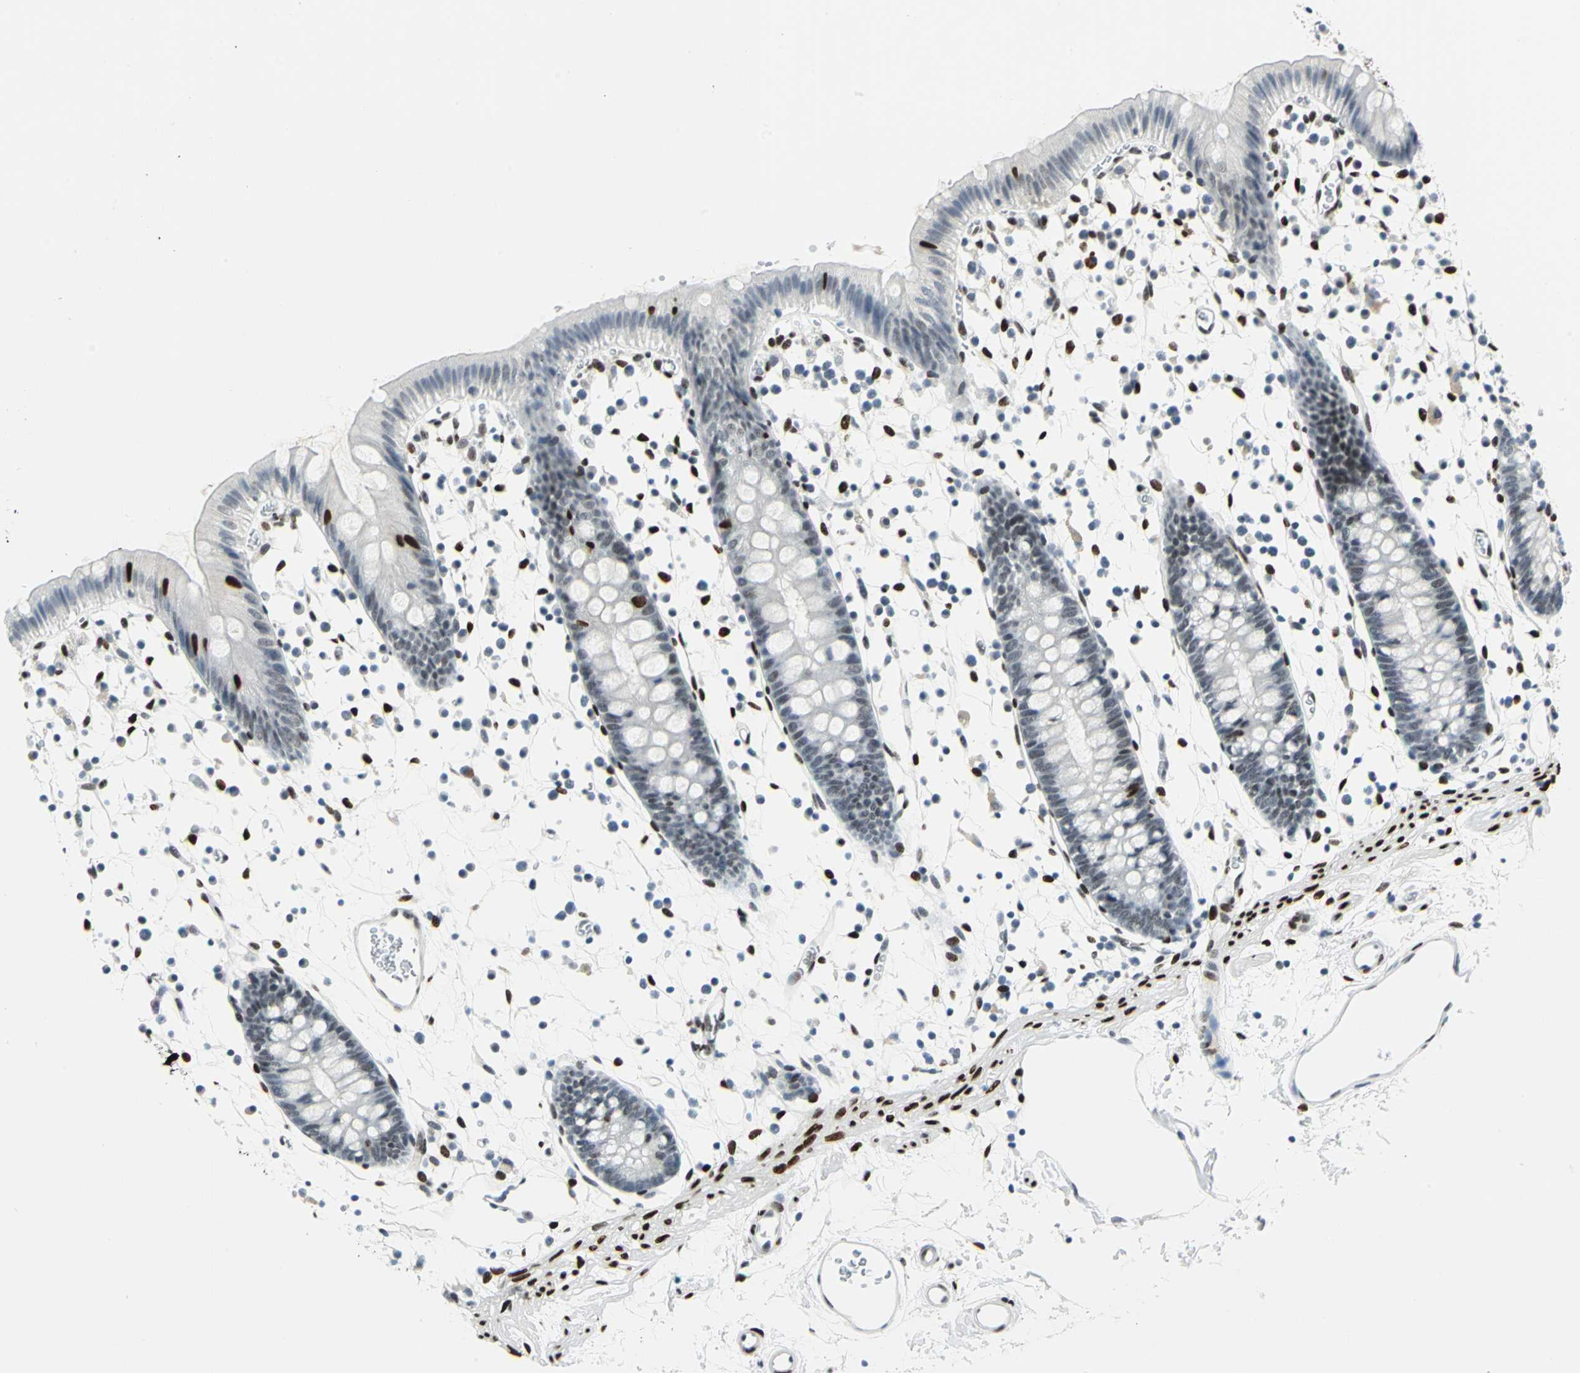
{"staining": {"intensity": "moderate", "quantity": ">75%", "location": "nuclear"}, "tissue": "colon", "cell_type": "Endothelial cells", "image_type": "normal", "snomed": [{"axis": "morphology", "description": "Normal tissue, NOS"}, {"axis": "topography", "description": "Colon"}], "caption": "This photomicrograph displays immunohistochemistry staining of normal human colon, with medium moderate nuclear expression in approximately >75% of endothelial cells.", "gene": "MEIS2", "patient": {"sex": "male", "age": 14}}